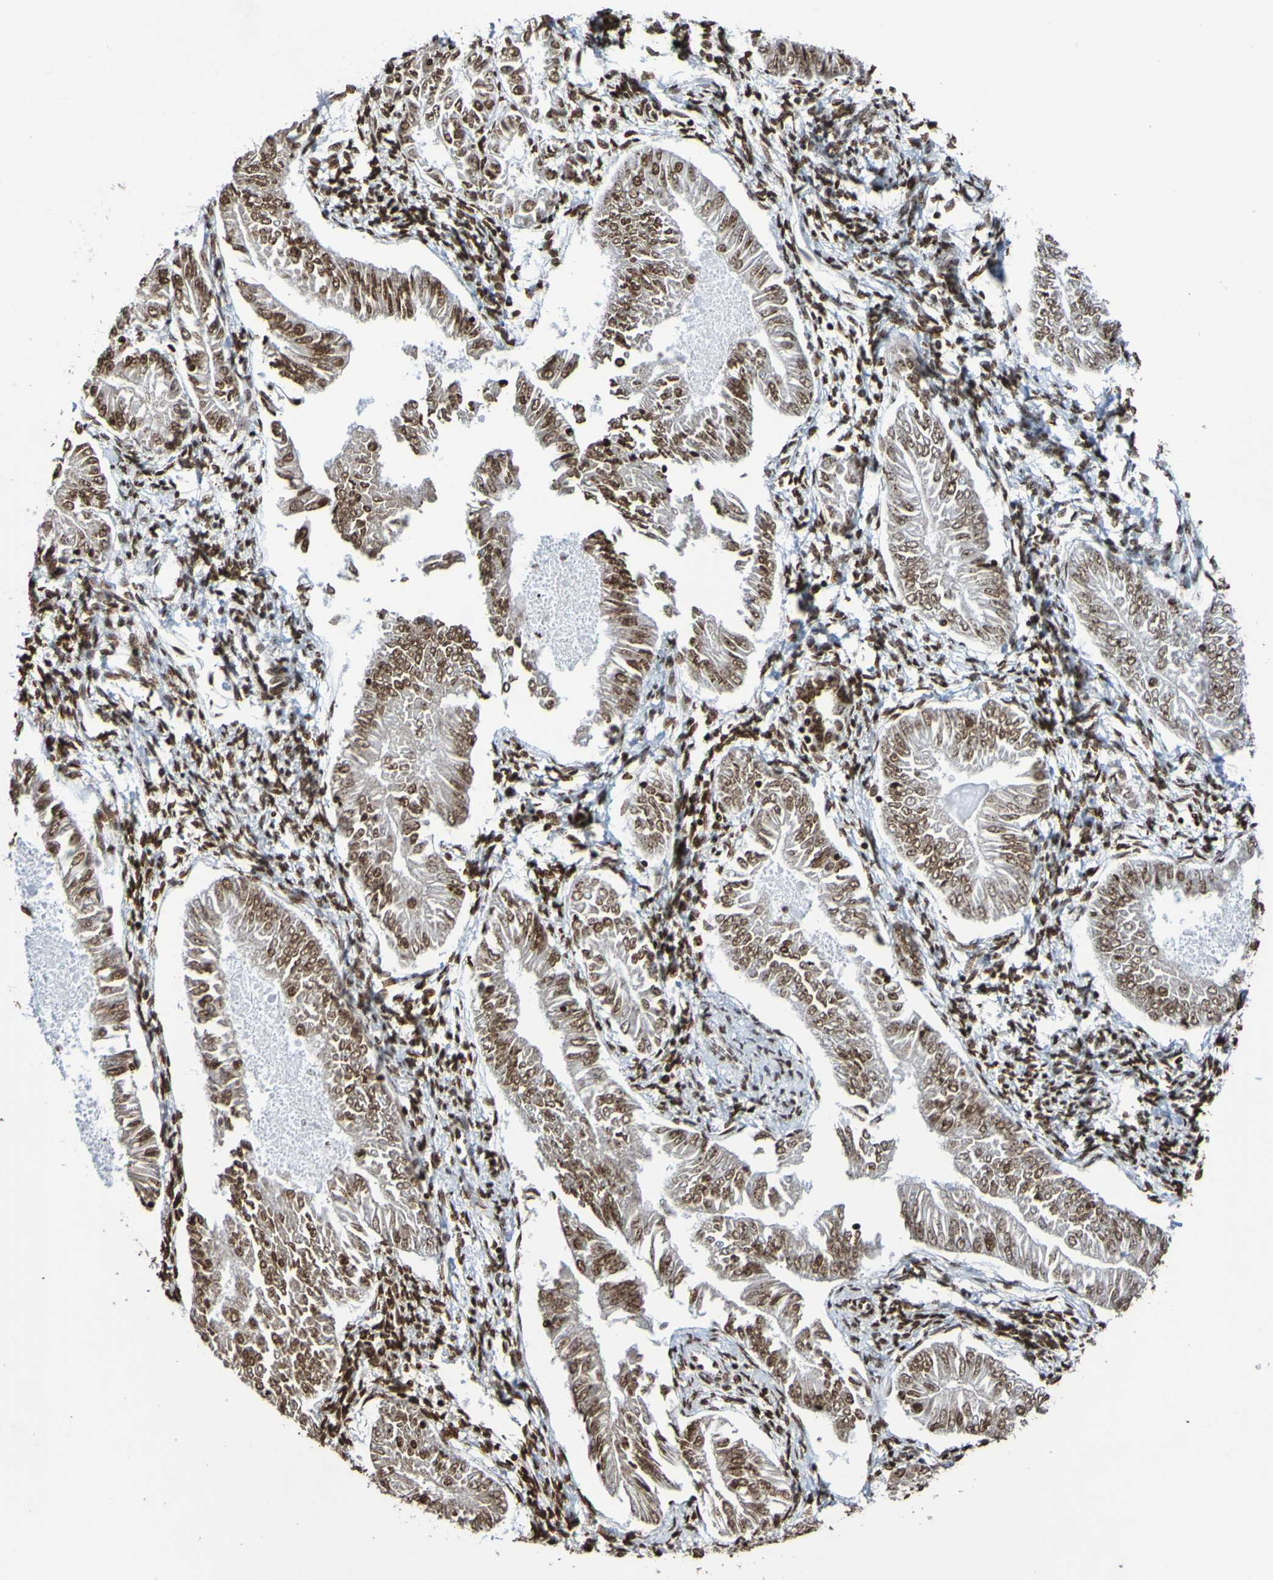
{"staining": {"intensity": "moderate", "quantity": ">75%", "location": "nuclear"}, "tissue": "endometrial cancer", "cell_type": "Tumor cells", "image_type": "cancer", "snomed": [{"axis": "morphology", "description": "Adenocarcinoma, NOS"}, {"axis": "topography", "description": "Endometrium"}], "caption": "This photomicrograph shows immunohistochemistry (IHC) staining of endometrial cancer, with medium moderate nuclear expression in about >75% of tumor cells.", "gene": "GFI1", "patient": {"sex": "female", "age": 53}}